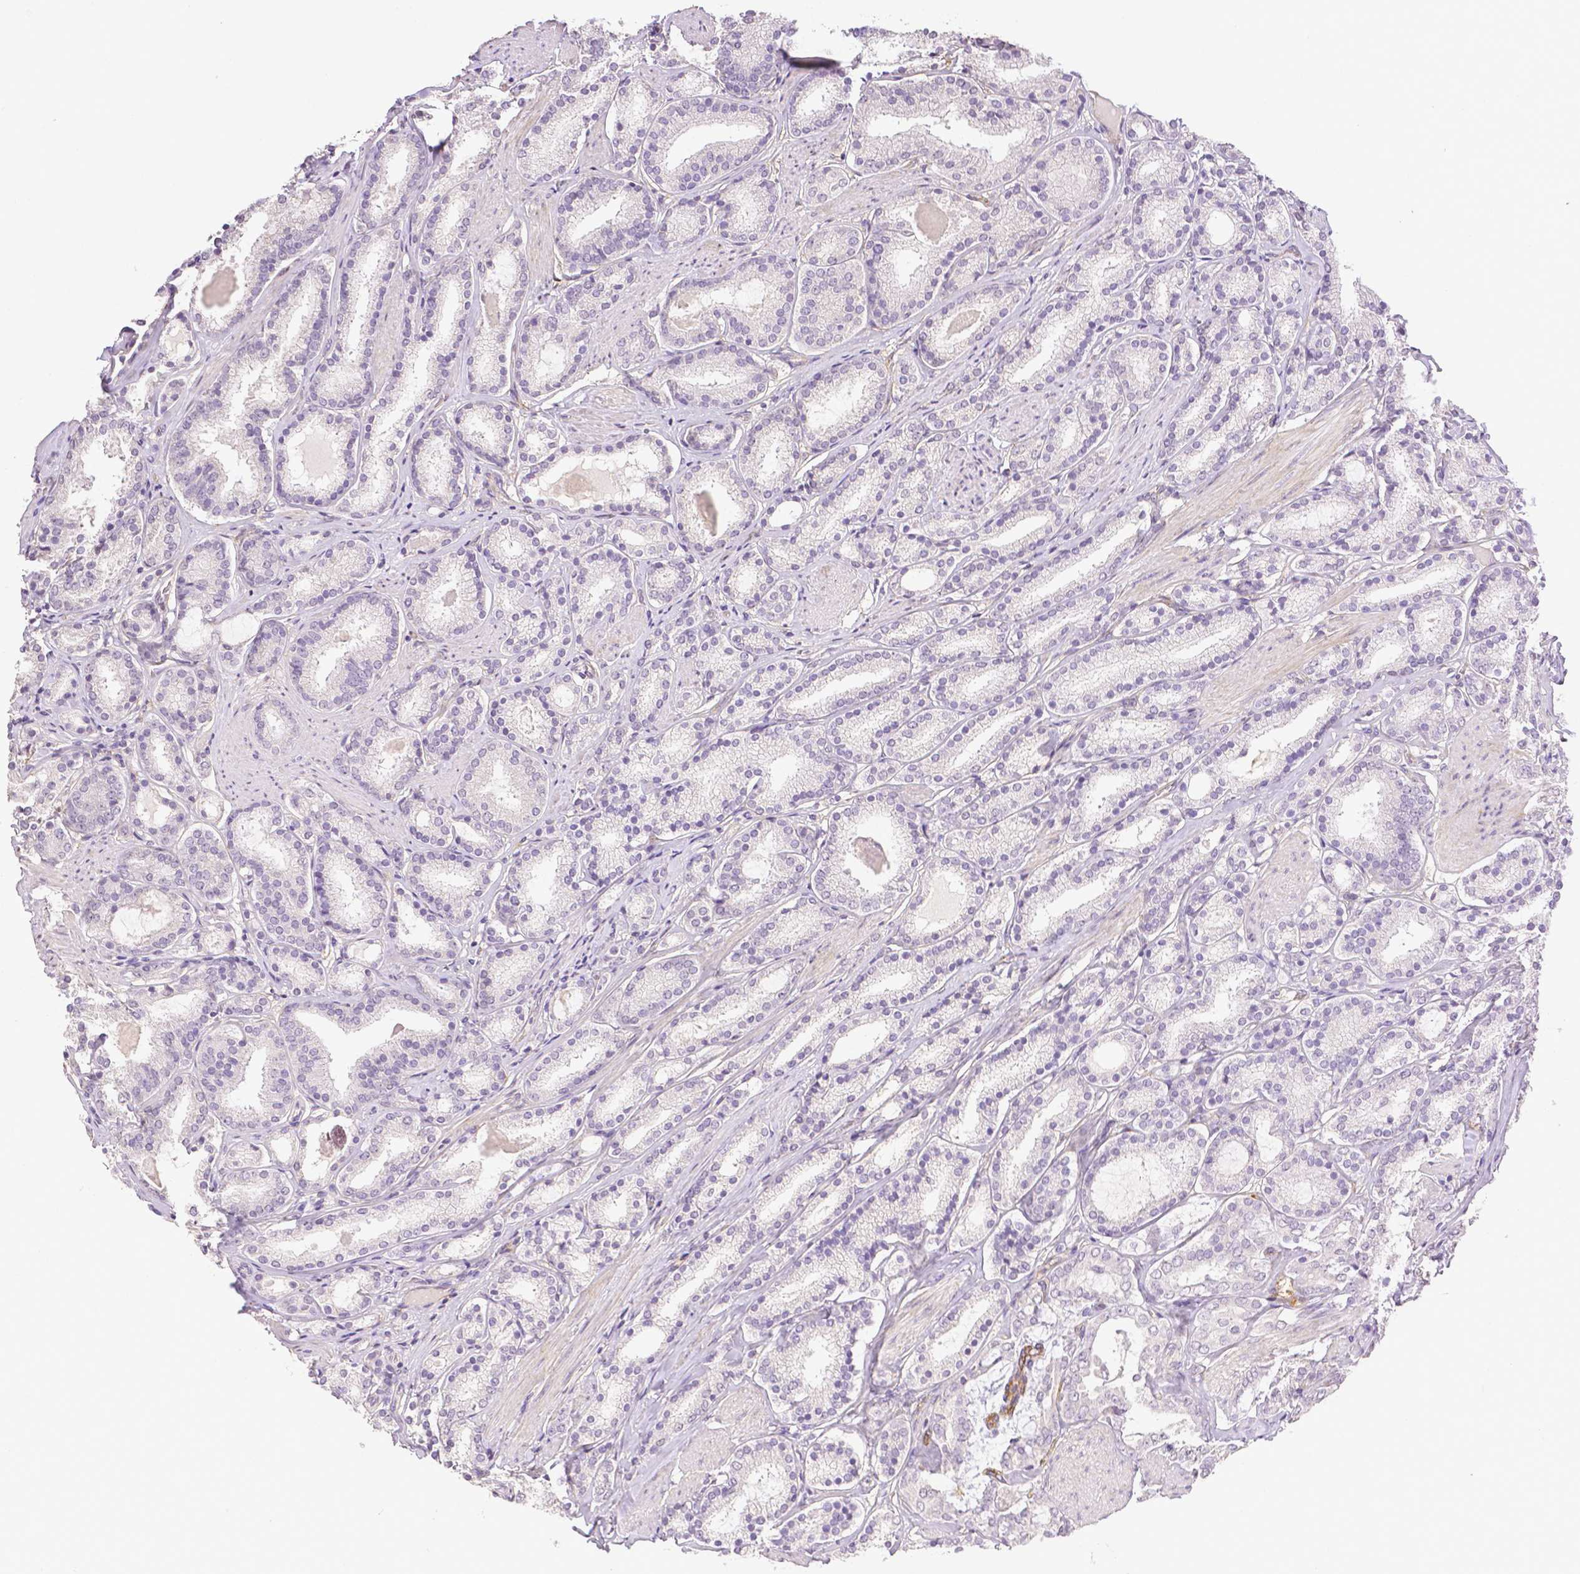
{"staining": {"intensity": "negative", "quantity": "none", "location": "none"}, "tissue": "prostate cancer", "cell_type": "Tumor cells", "image_type": "cancer", "snomed": [{"axis": "morphology", "description": "Adenocarcinoma, High grade"}, {"axis": "topography", "description": "Prostate"}], "caption": "This is an immunohistochemistry (IHC) photomicrograph of prostate cancer (adenocarcinoma (high-grade)). There is no positivity in tumor cells.", "gene": "THY1", "patient": {"sex": "male", "age": 63}}